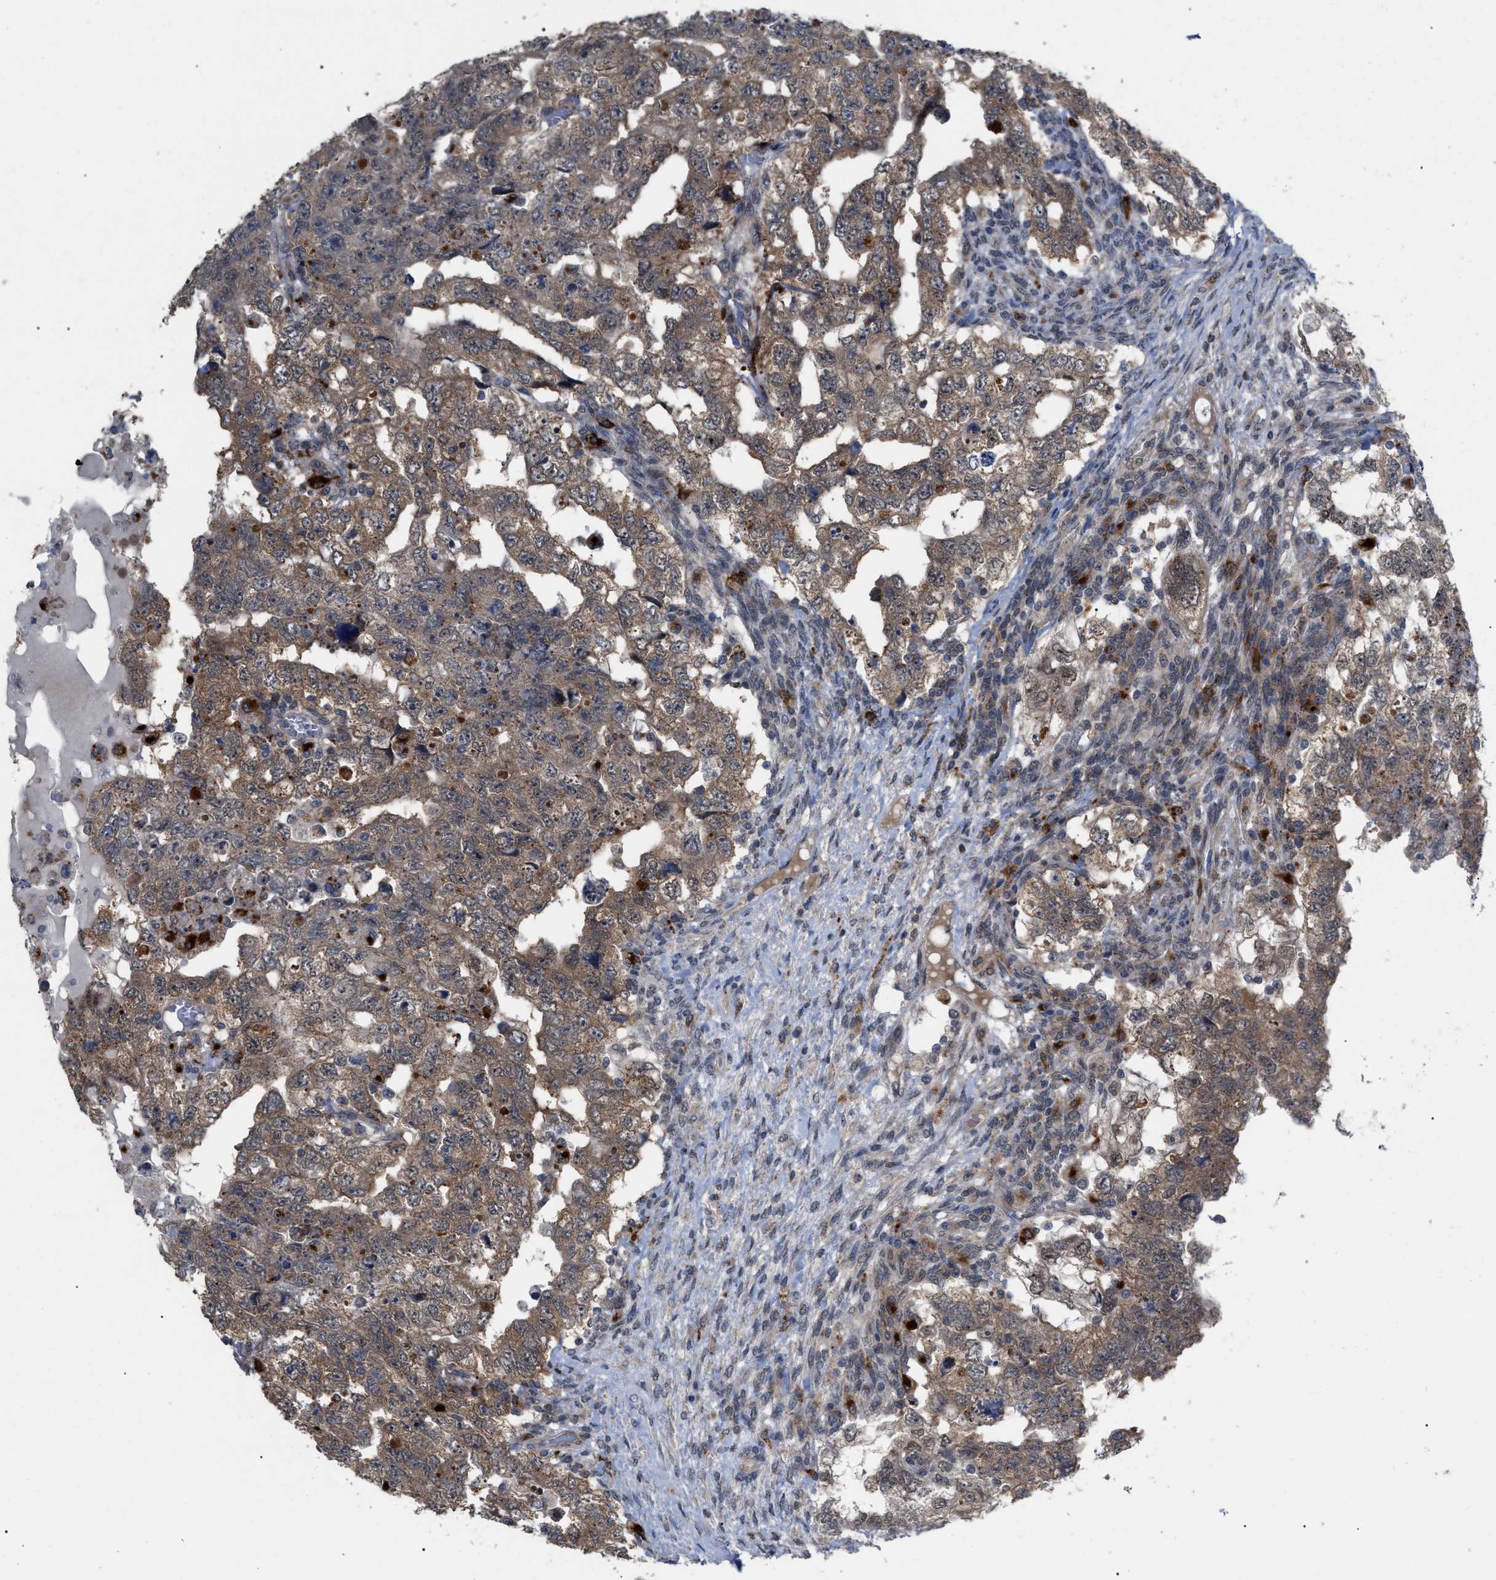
{"staining": {"intensity": "moderate", "quantity": ">75%", "location": "cytoplasmic/membranous"}, "tissue": "testis cancer", "cell_type": "Tumor cells", "image_type": "cancer", "snomed": [{"axis": "morphology", "description": "Carcinoma, Embryonal, NOS"}, {"axis": "topography", "description": "Testis"}], "caption": "Protein analysis of testis cancer (embryonal carcinoma) tissue shows moderate cytoplasmic/membranous staining in approximately >75% of tumor cells. (Stains: DAB (3,3'-diaminobenzidine) in brown, nuclei in blue, Microscopy: brightfield microscopy at high magnification).", "gene": "UPF1", "patient": {"sex": "male", "age": 36}}